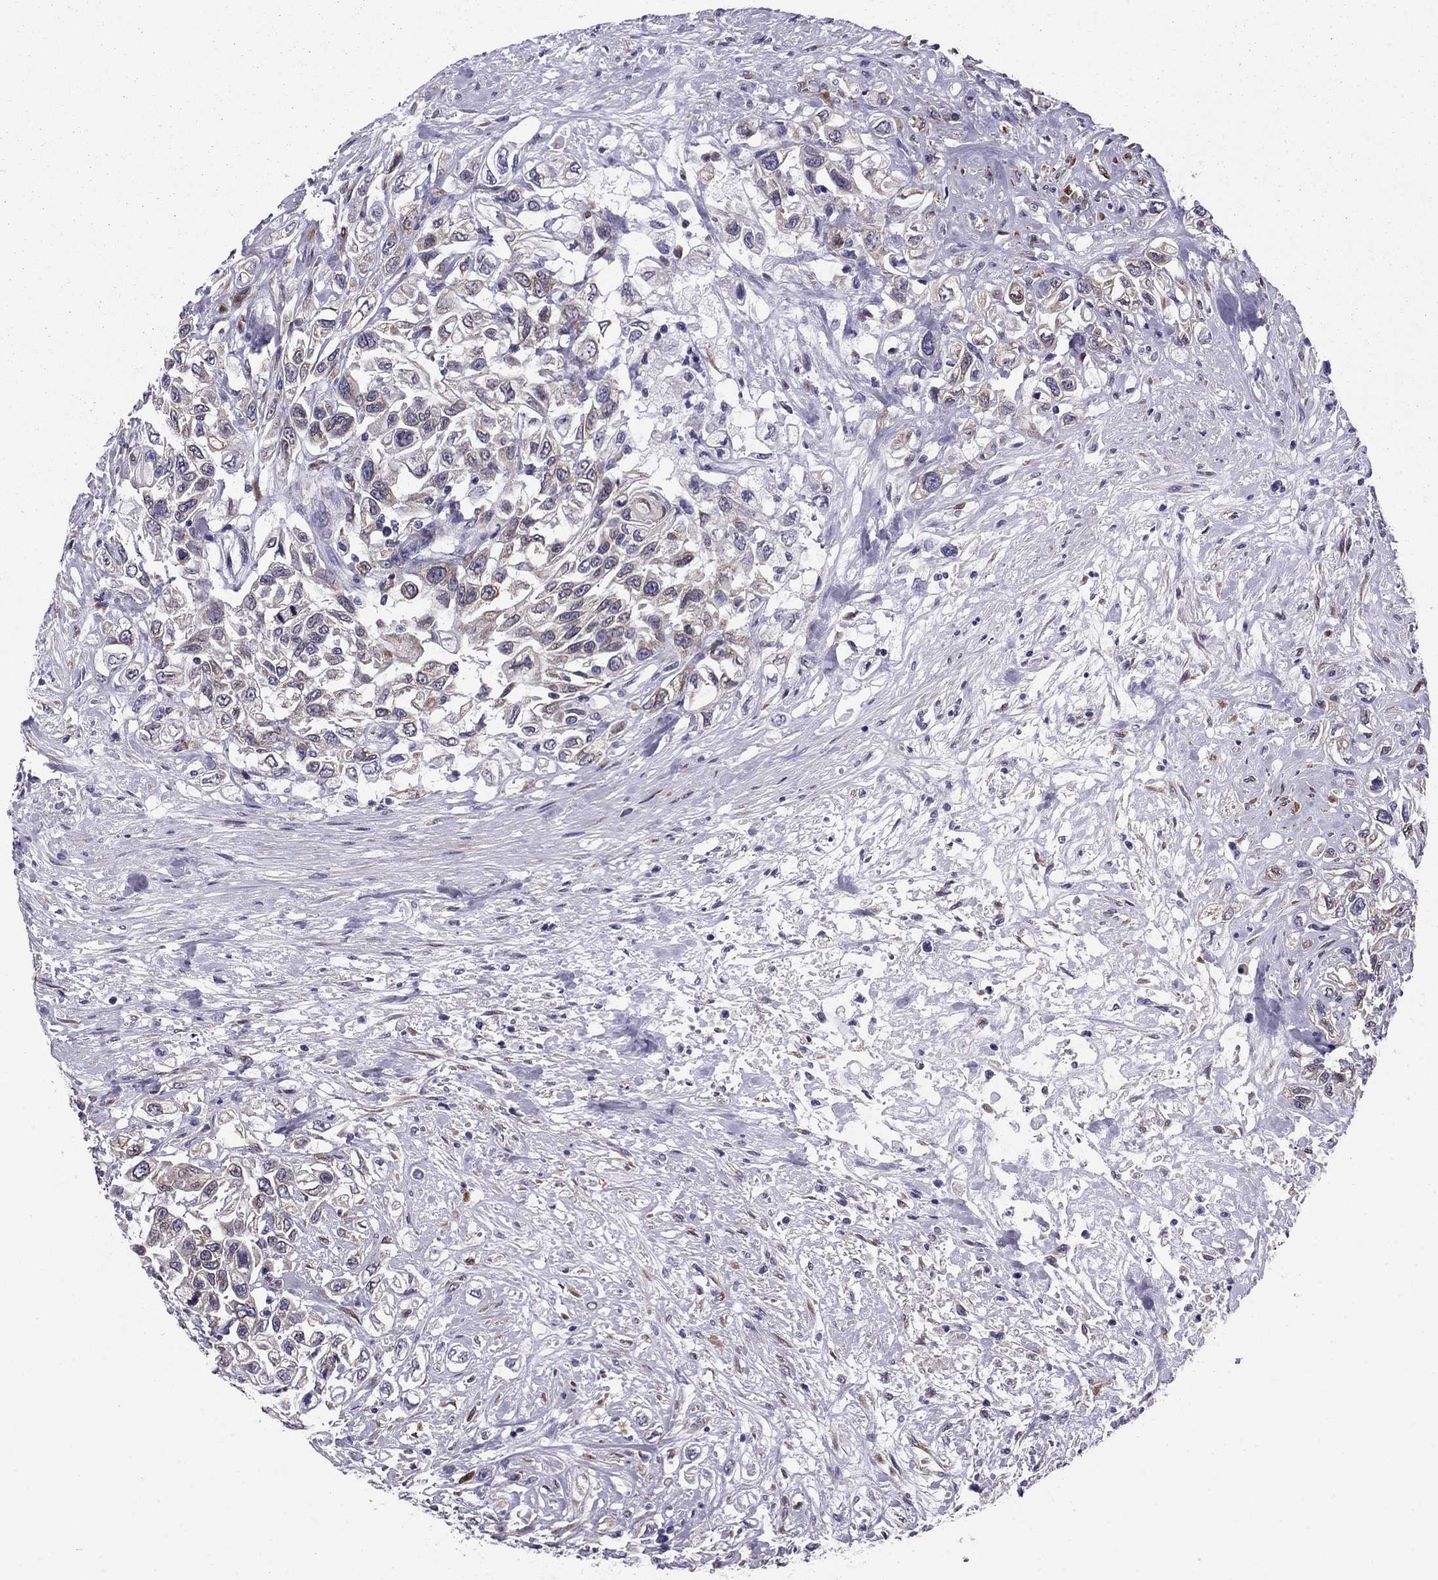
{"staining": {"intensity": "weak", "quantity": "<25%", "location": "cytoplasmic/membranous"}, "tissue": "urothelial cancer", "cell_type": "Tumor cells", "image_type": "cancer", "snomed": [{"axis": "morphology", "description": "Urothelial carcinoma, High grade"}, {"axis": "topography", "description": "Urinary bladder"}], "caption": "A histopathology image of human urothelial carcinoma (high-grade) is negative for staining in tumor cells.", "gene": "TMED3", "patient": {"sex": "female", "age": 56}}